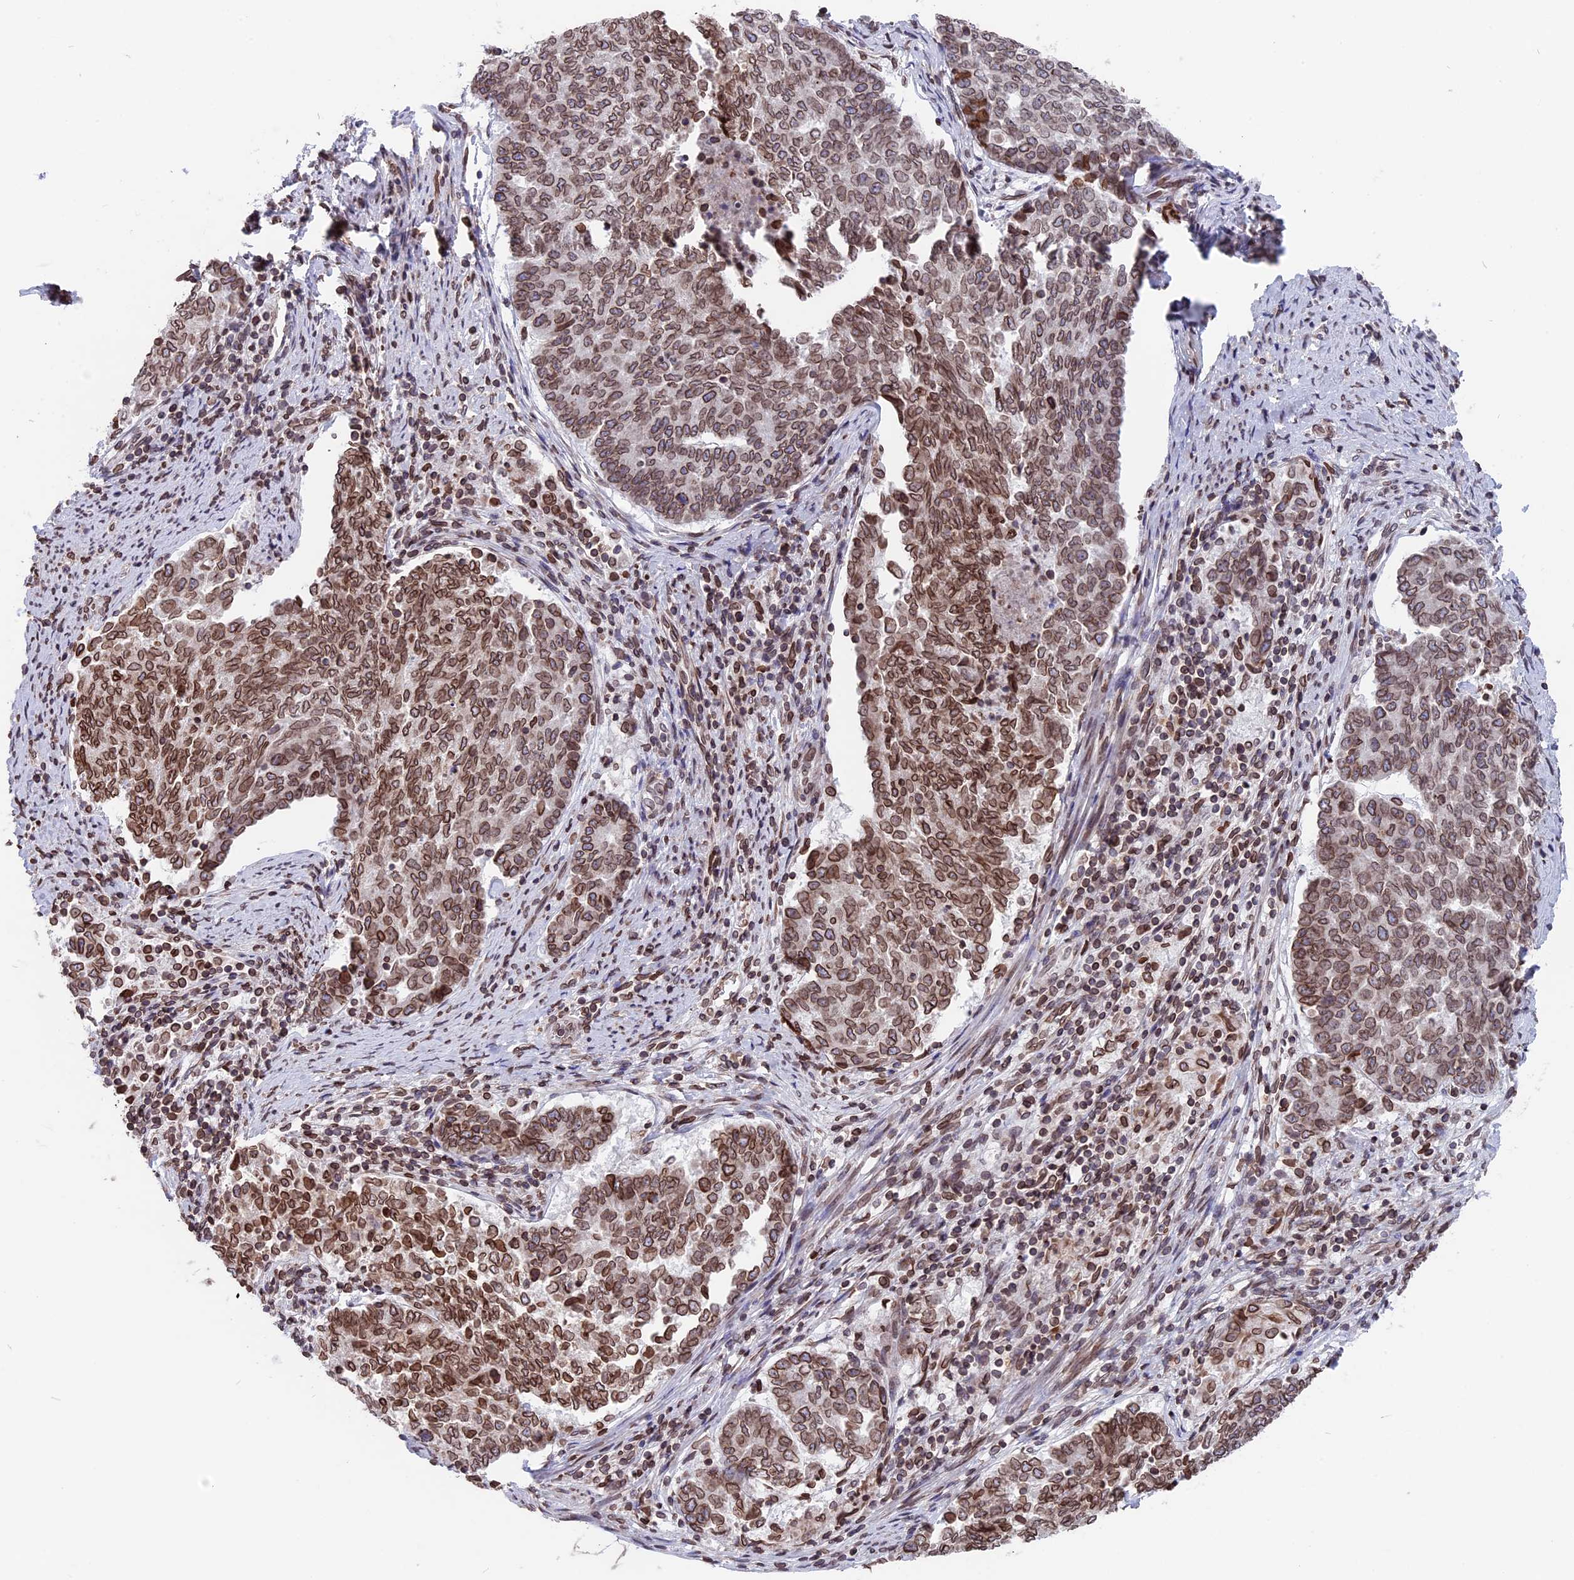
{"staining": {"intensity": "moderate", "quantity": ">75%", "location": "cytoplasmic/membranous,nuclear"}, "tissue": "endometrial cancer", "cell_type": "Tumor cells", "image_type": "cancer", "snomed": [{"axis": "morphology", "description": "Adenocarcinoma, NOS"}, {"axis": "topography", "description": "Endometrium"}], "caption": "Protein expression analysis of endometrial cancer (adenocarcinoma) demonstrates moderate cytoplasmic/membranous and nuclear expression in approximately >75% of tumor cells.", "gene": "PTCHD4", "patient": {"sex": "female", "age": 80}}